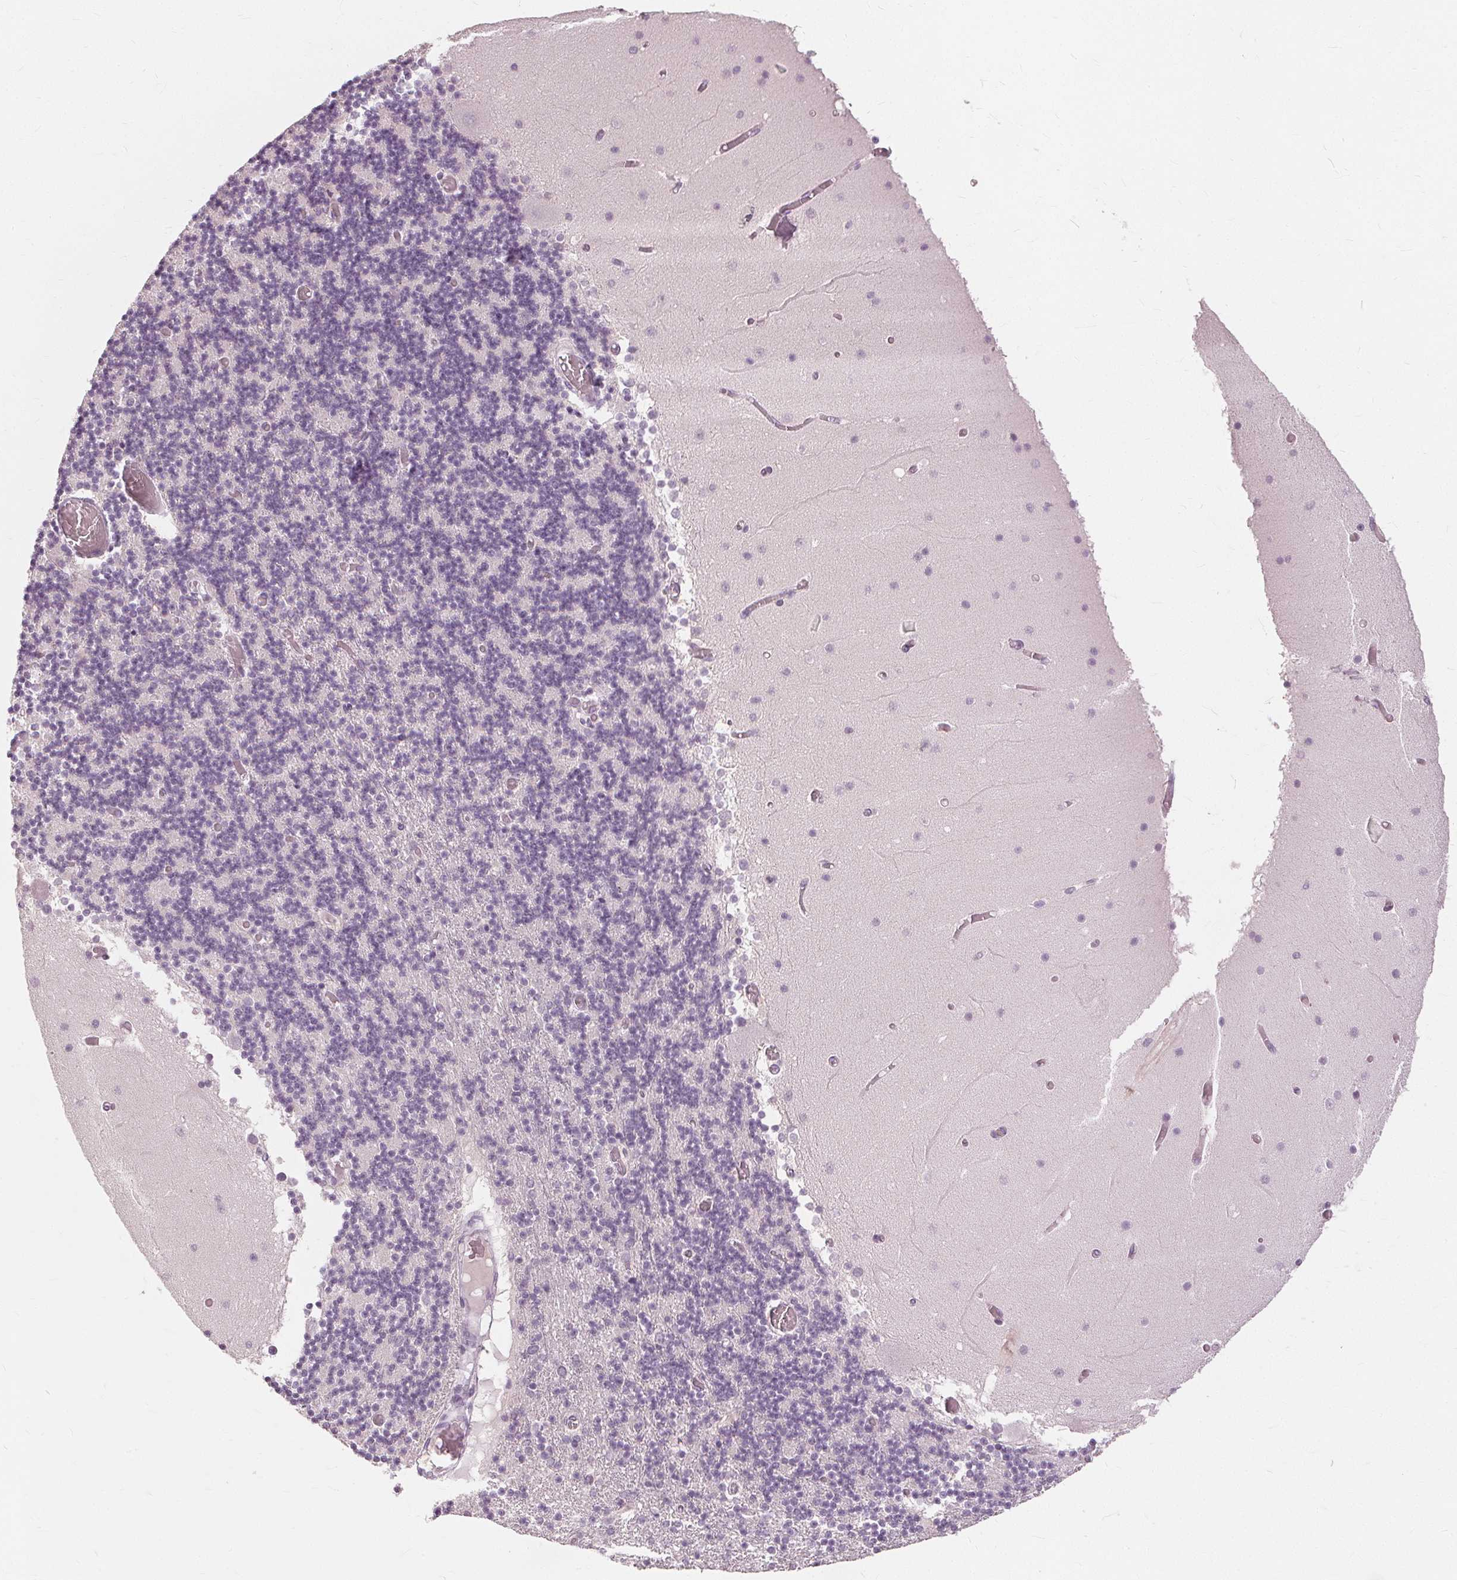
{"staining": {"intensity": "negative", "quantity": "none", "location": "none"}, "tissue": "cerebellum", "cell_type": "Cells in granular layer", "image_type": "normal", "snomed": [{"axis": "morphology", "description": "Normal tissue, NOS"}, {"axis": "topography", "description": "Cerebellum"}], "caption": "Immunohistochemistry (IHC) photomicrograph of unremarkable cerebellum: human cerebellum stained with DAB (3,3'-diaminobenzidine) reveals no significant protein positivity in cells in granular layer.", "gene": "SFTPD", "patient": {"sex": "female", "age": 28}}